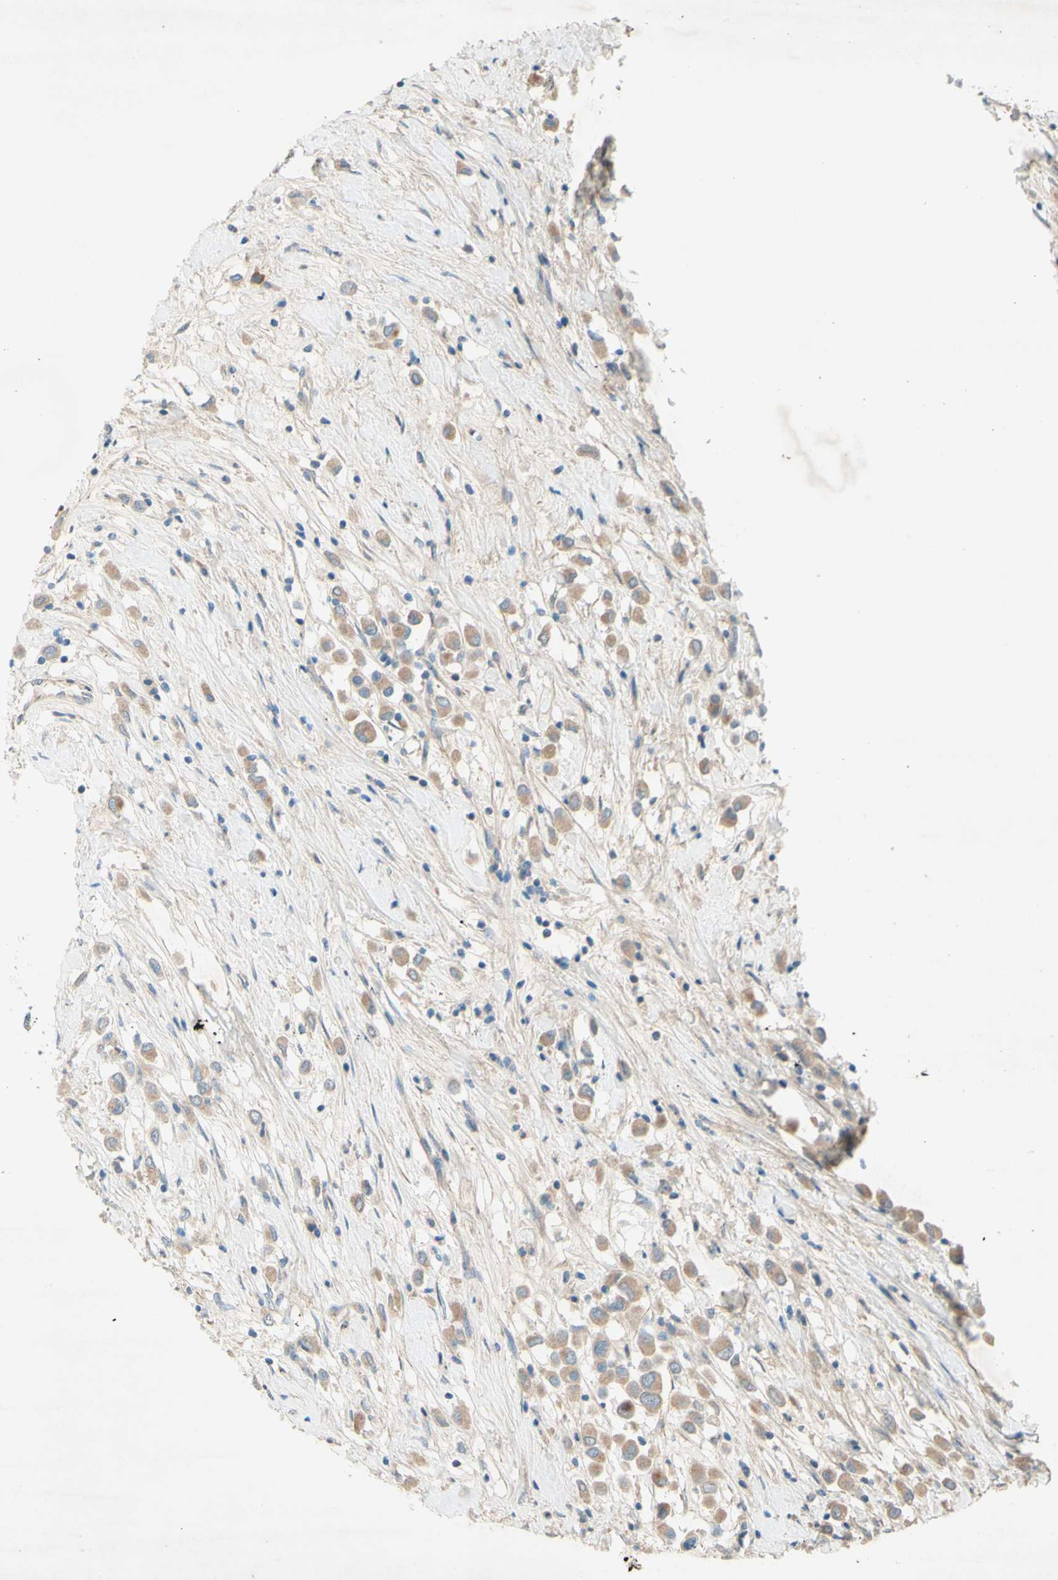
{"staining": {"intensity": "moderate", "quantity": ">75%", "location": "cytoplasmic/membranous"}, "tissue": "breast cancer", "cell_type": "Tumor cells", "image_type": "cancer", "snomed": [{"axis": "morphology", "description": "Duct carcinoma"}, {"axis": "topography", "description": "Breast"}], "caption": "Tumor cells show medium levels of moderate cytoplasmic/membranous expression in about >75% of cells in human invasive ductal carcinoma (breast).", "gene": "IL2", "patient": {"sex": "female", "age": 61}}